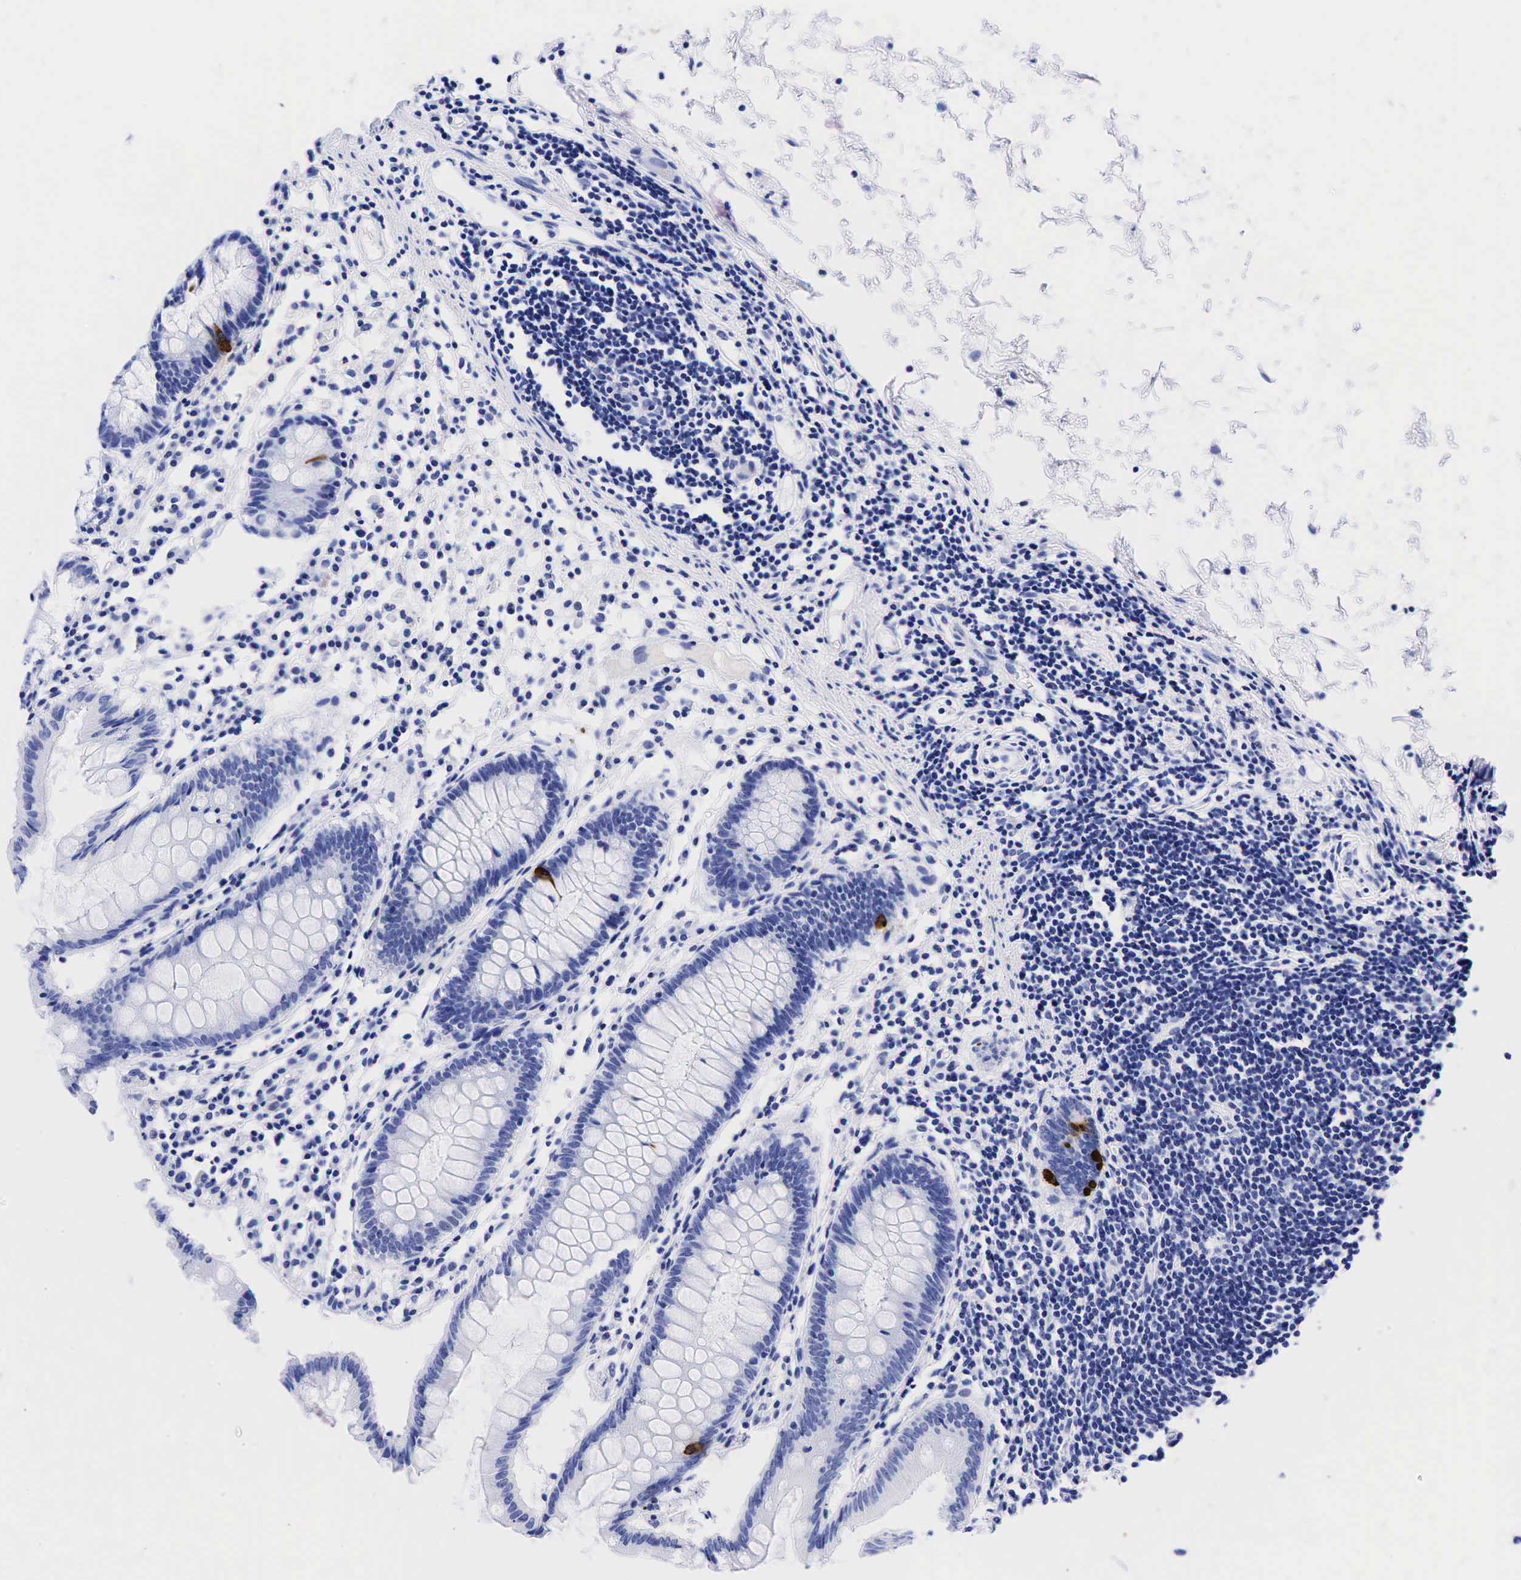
{"staining": {"intensity": "negative", "quantity": "none", "location": "none"}, "tissue": "colon", "cell_type": "Endothelial cells", "image_type": "normal", "snomed": [{"axis": "morphology", "description": "Normal tissue, NOS"}, {"axis": "topography", "description": "Colon"}], "caption": "Immunohistochemistry (IHC) of unremarkable colon demonstrates no staining in endothelial cells. (DAB (3,3'-diaminobenzidine) immunohistochemistry visualized using brightfield microscopy, high magnification).", "gene": "CHGA", "patient": {"sex": "female", "age": 55}}